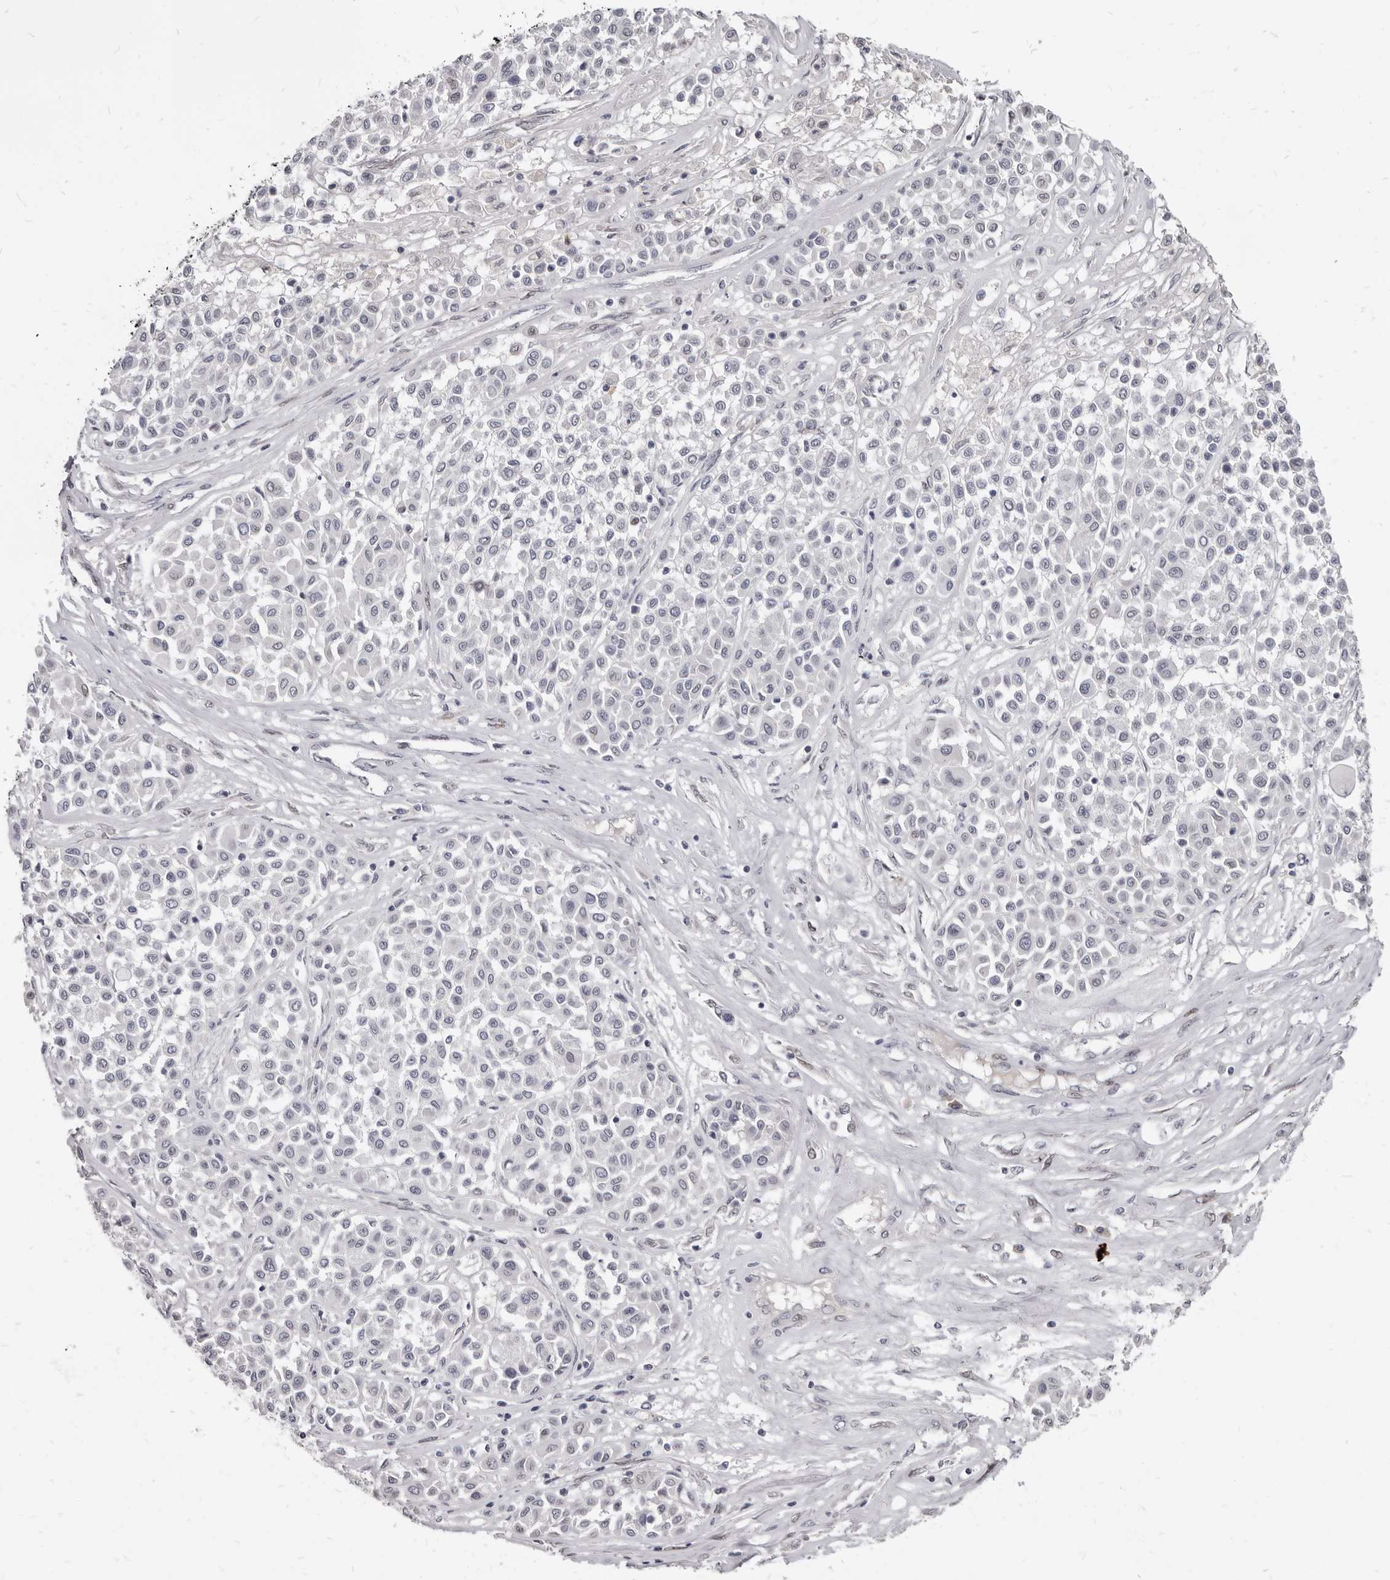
{"staining": {"intensity": "negative", "quantity": "none", "location": "none"}, "tissue": "melanoma", "cell_type": "Tumor cells", "image_type": "cancer", "snomed": [{"axis": "morphology", "description": "Malignant melanoma, Metastatic site"}, {"axis": "topography", "description": "Soft tissue"}], "caption": "Protein analysis of malignant melanoma (metastatic site) reveals no significant expression in tumor cells. (Stains: DAB (3,3'-diaminobenzidine) immunohistochemistry (IHC) with hematoxylin counter stain, Microscopy: brightfield microscopy at high magnification).", "gene": "MRGPRF", "patient": {"sex": "male", "age": 41}}